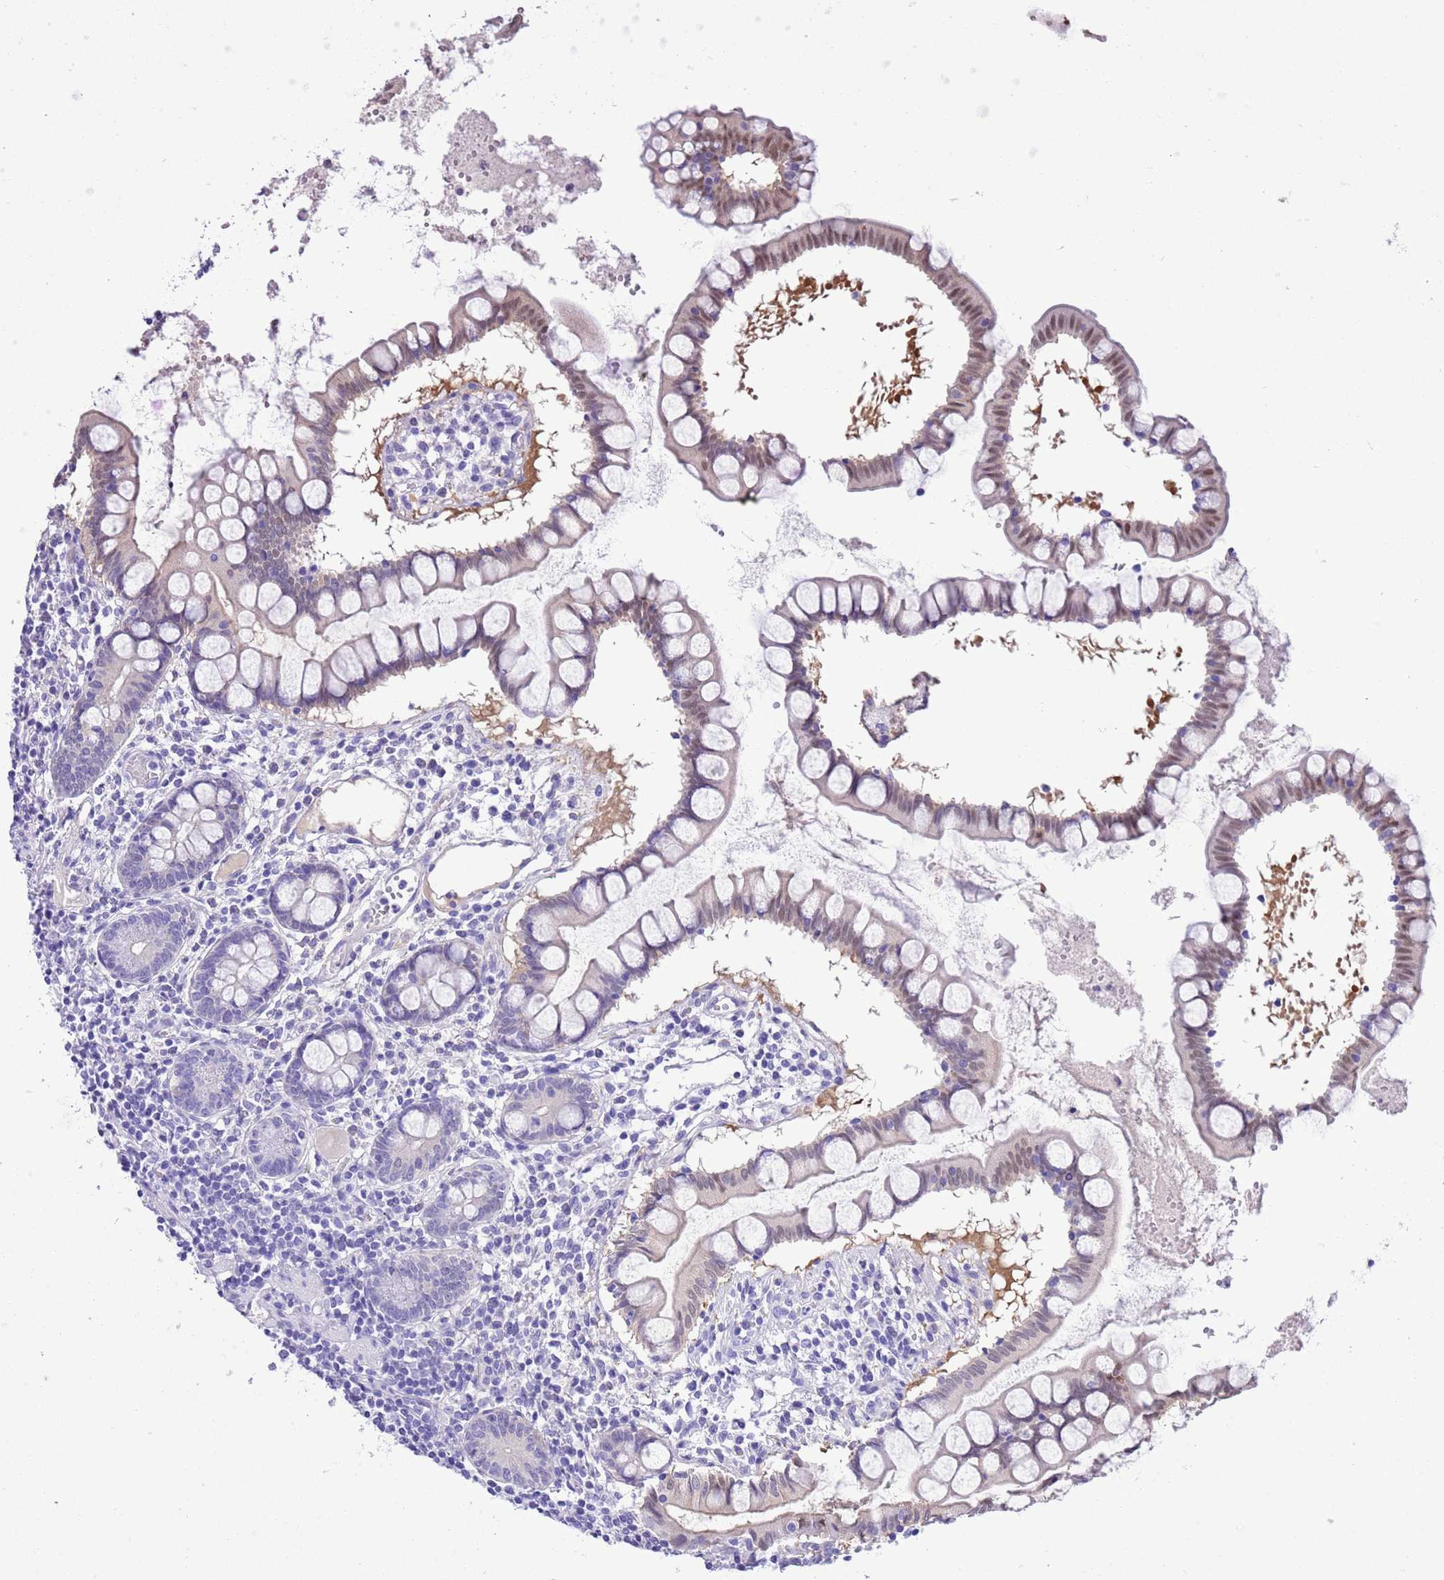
{"staining": {"intensity": "negative", "quantity": "none", "location": "none"}, "tissue": "colon", "cell_type": "Endothelial cells", "image_type": "normal", "snomed": [{"axis": "morphology", "description": "Normal tissue, NOS"}, {"axis": "morphology", "description": "Adenocarcinoma, NOS"}, {"axis": "topography", "description": "Colon"}], "caption": "IHC histopathology image of benign colon: colon stained with DAB displays no significant protein staining in endothelial cells. (IHC, brightfield microscopy, high magnification).", "gene": "TMEM185A", "patient": {"sex": "female", "age": 55}}